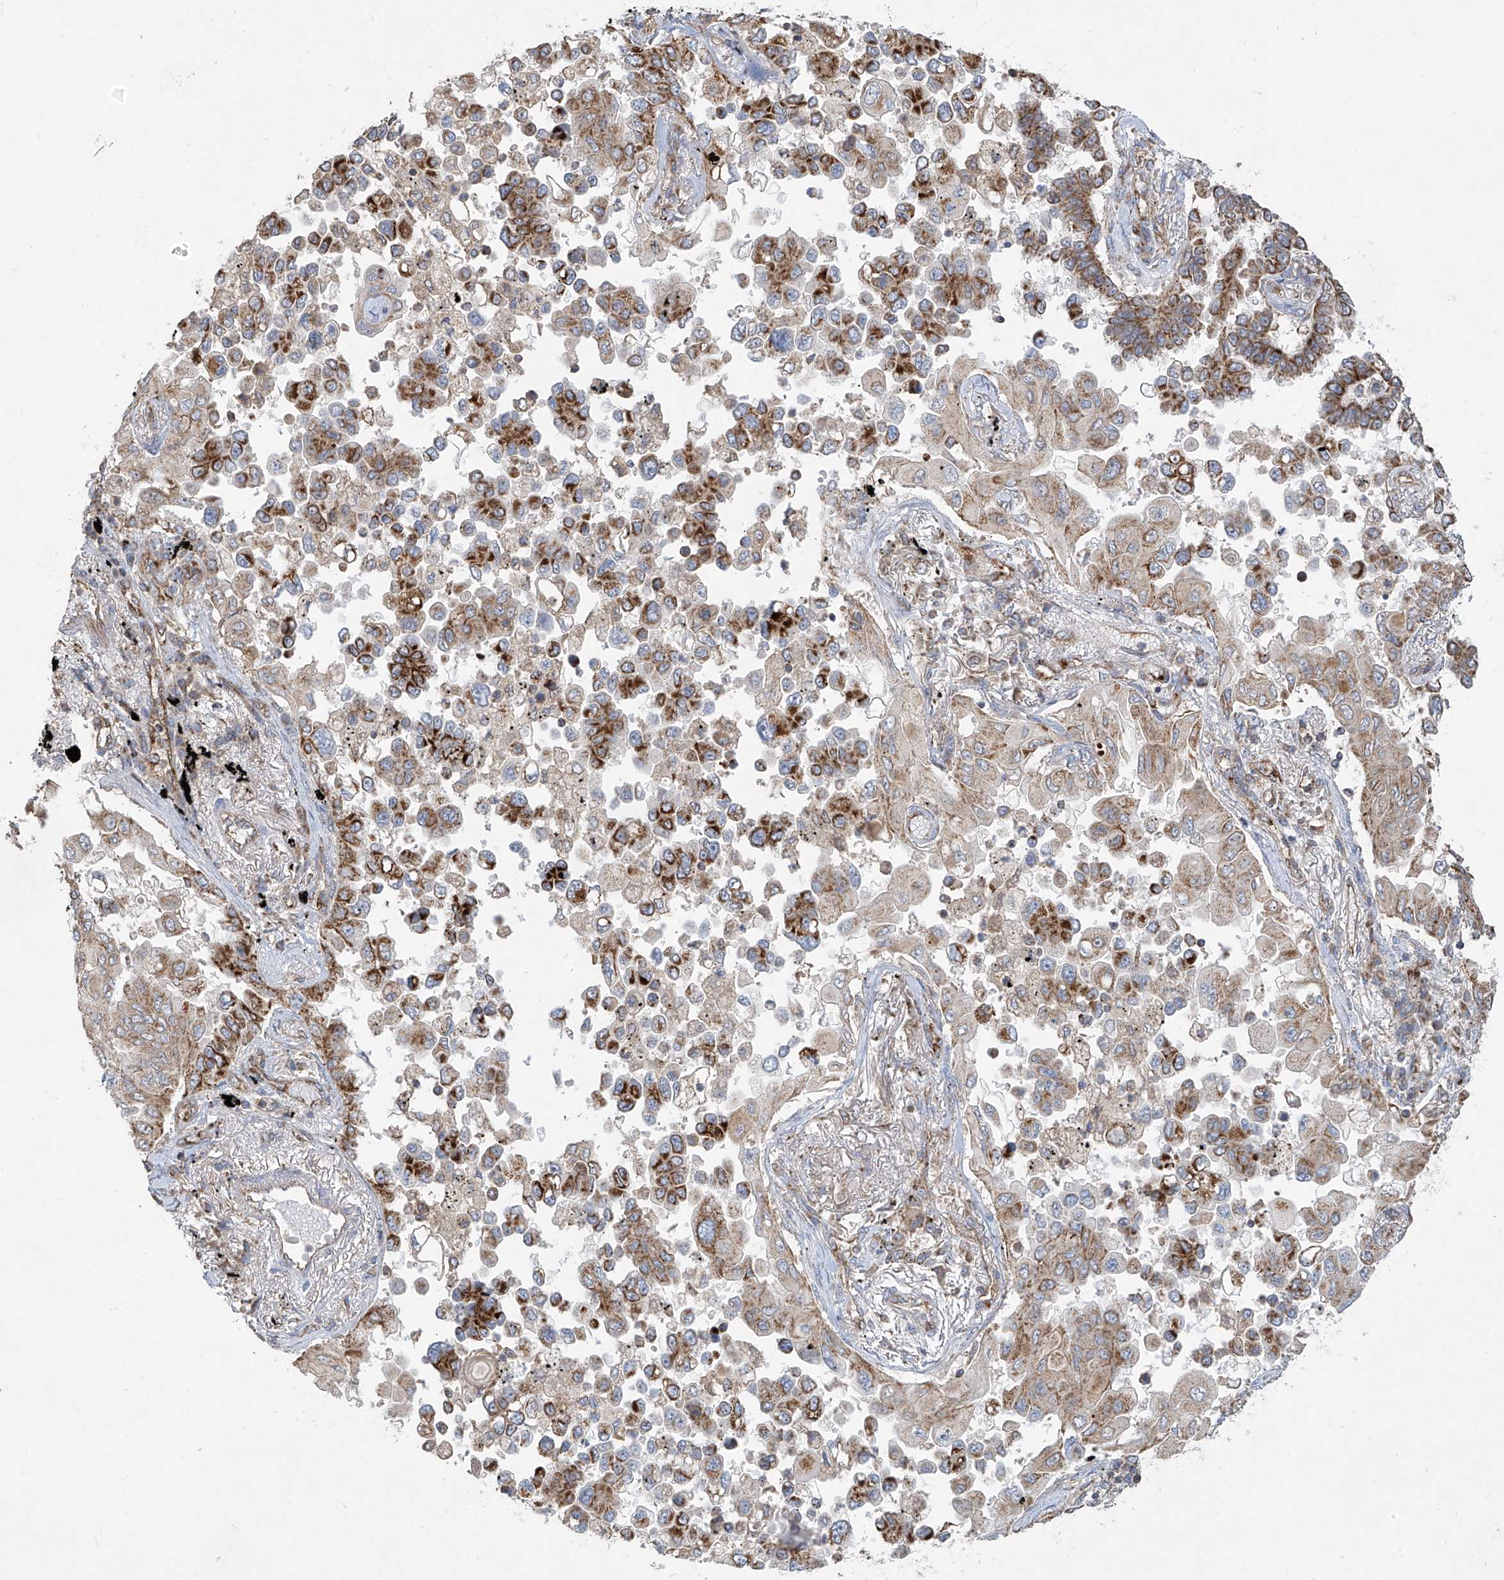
{"staining": {"intensity": "moderate", "quantity": ">75%", "location": "cytoplasmic/membranous"}, "tissue": "lung cancer", "cell_type": "Tumor cells", "image_type": "cancer", "snomed": [{"axis": "morphology", "description": "Adenocarcinoma, NOS"}, {"axis": "topography", "description": "Lung"}], "caption": "Immunohistochemistry histopathology image of lung adenocarcinoma stained for a protein (brown), which shows medium levels of moderate cytoplasmic/membranous staining in approximately >75% of tumor cells.", "gene": "UQCC1", "patient": {"sex": "female", "age": 67}}